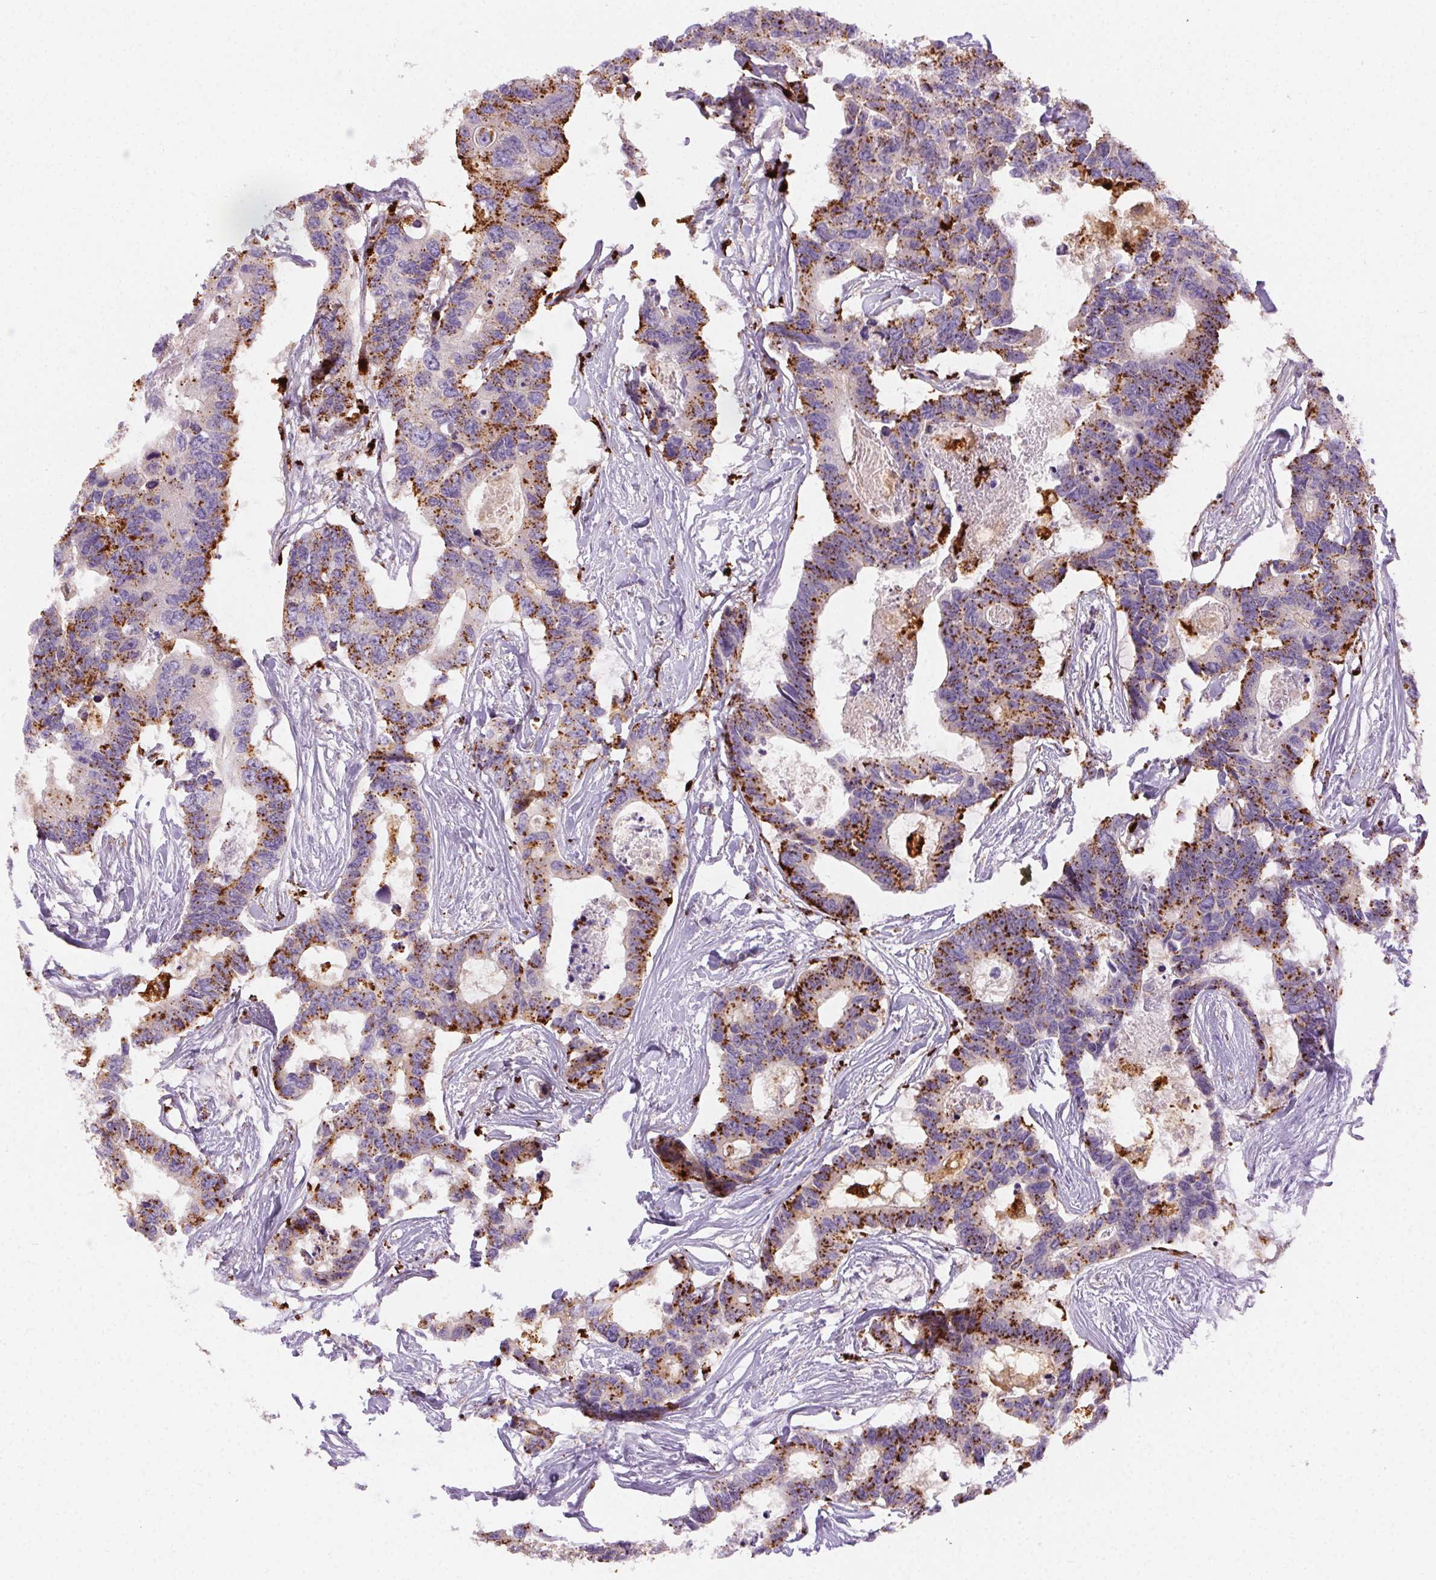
{"staining": {"intensity": "moderate", "quantity": "25%-75%", "location": "cytoplasmic/membranous"}, "tissue": "colorectal cancer", "cell_type": "Tumor cells", "image_type": "cancer", "snomed": [{"axis": "morphology", "description": "Adenocarcinoma, NOS"}, {"axis": "topography", "description": "Rectum"}], "caption": "About 25%-75% of tumor cells in human adenocarcinoma (colorectal) demonstrate moderate cytoplasmic/membranous protein staining as visualized by brown immunohistochemical staining.", "gene": "SCPEP1", "patient": {"sex": "male", "age": 57}}